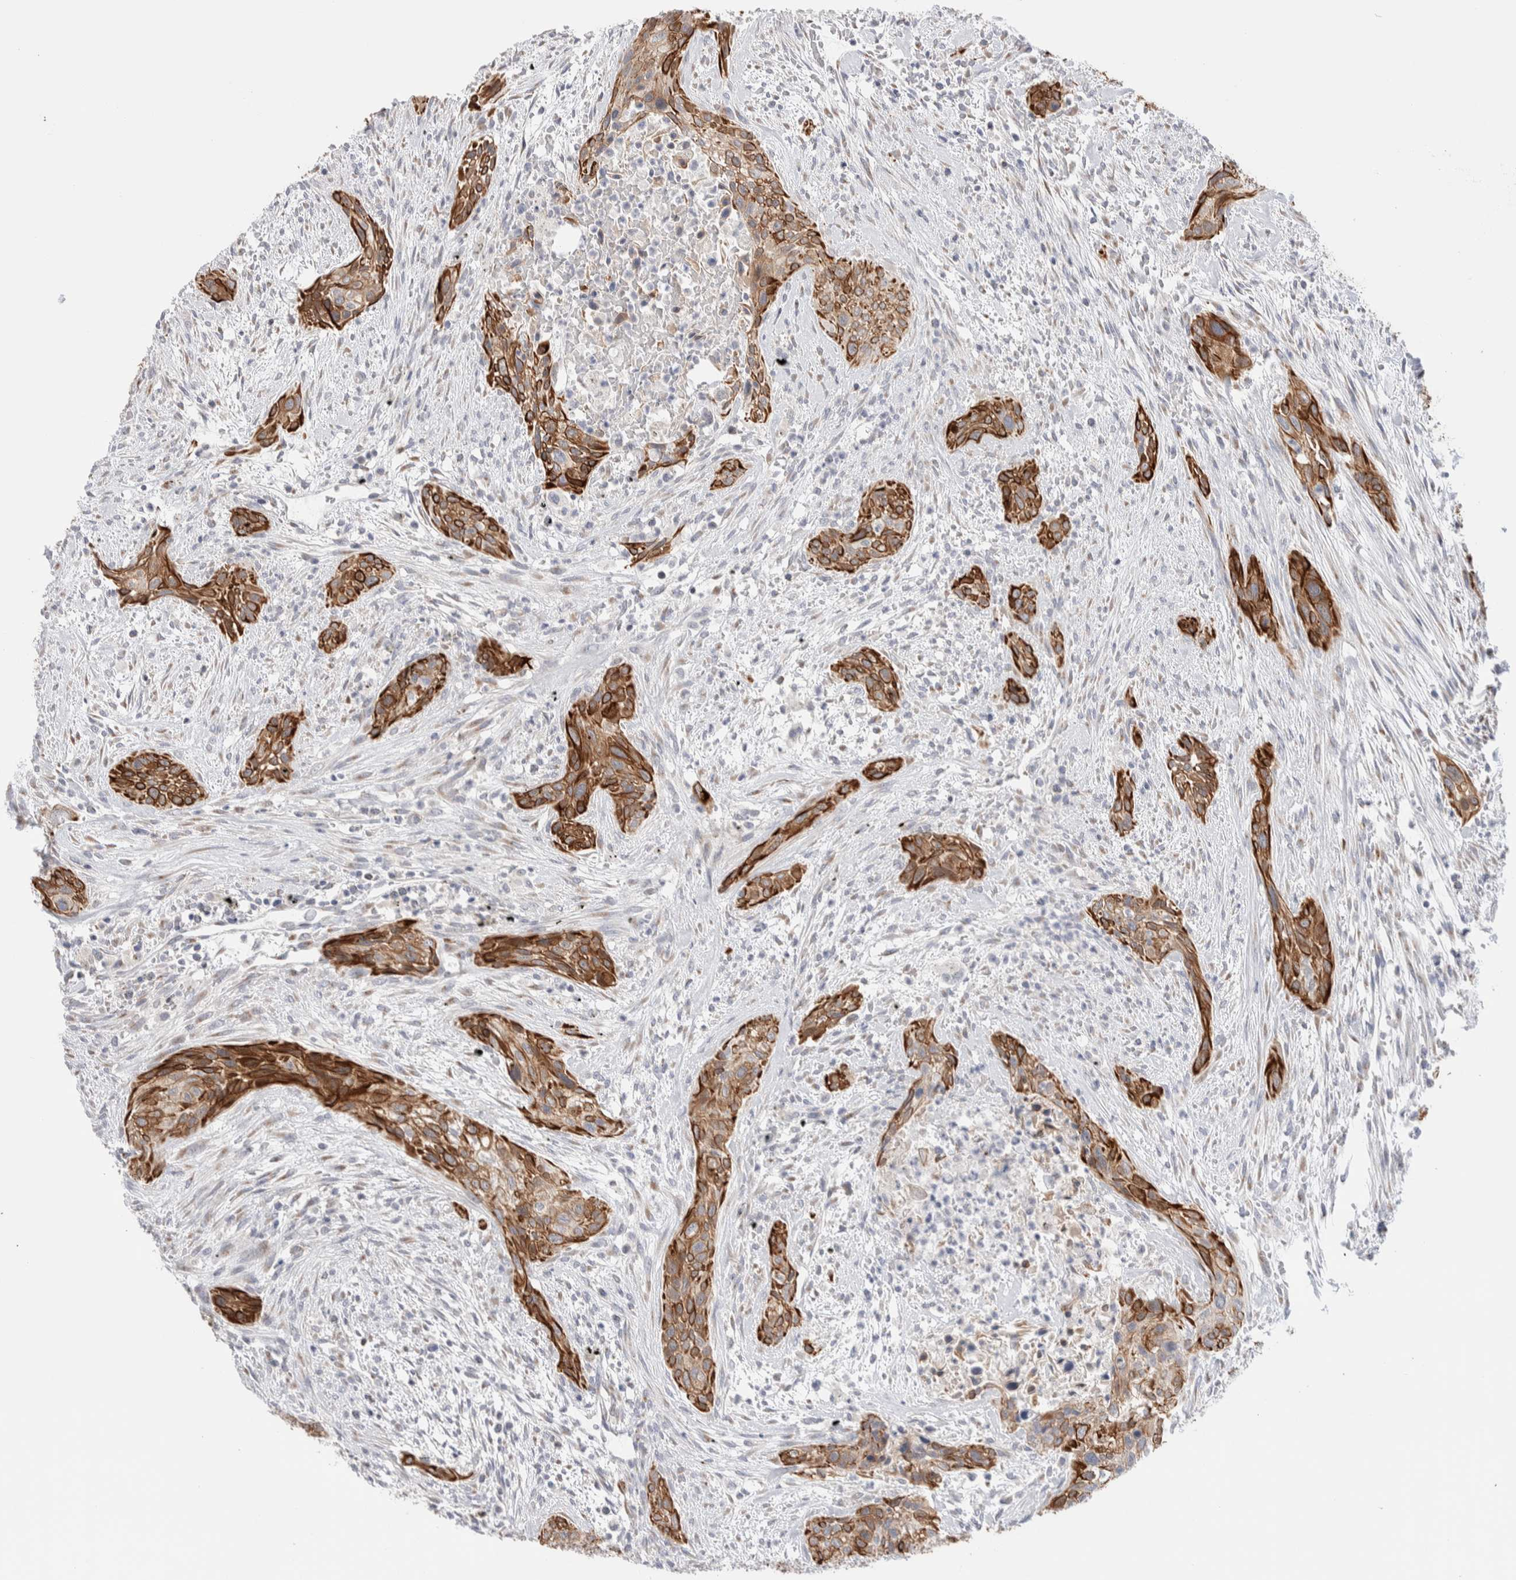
{"staining": {"intensity": "strong", "quantity": ">75%", "location": "cytoplasmic/membranous"}, "tissue": "urothelial cancer", "cell_type": "Tumor cells", "image_type": "cancer", "snomed": [{"axis": "morphology", "description": "Urothelial carcinoma, High grade"}, {"axis": "topography", "description": "Urinary bladder"}], "caption": "Tumor cells exhibit strong cytoplasmic/membranous expression in approximately >75% of cells in urothelial carcinoma (high-grade).", "gene": "C1orf112", "patient": {"sex": "male", "age": 35}}